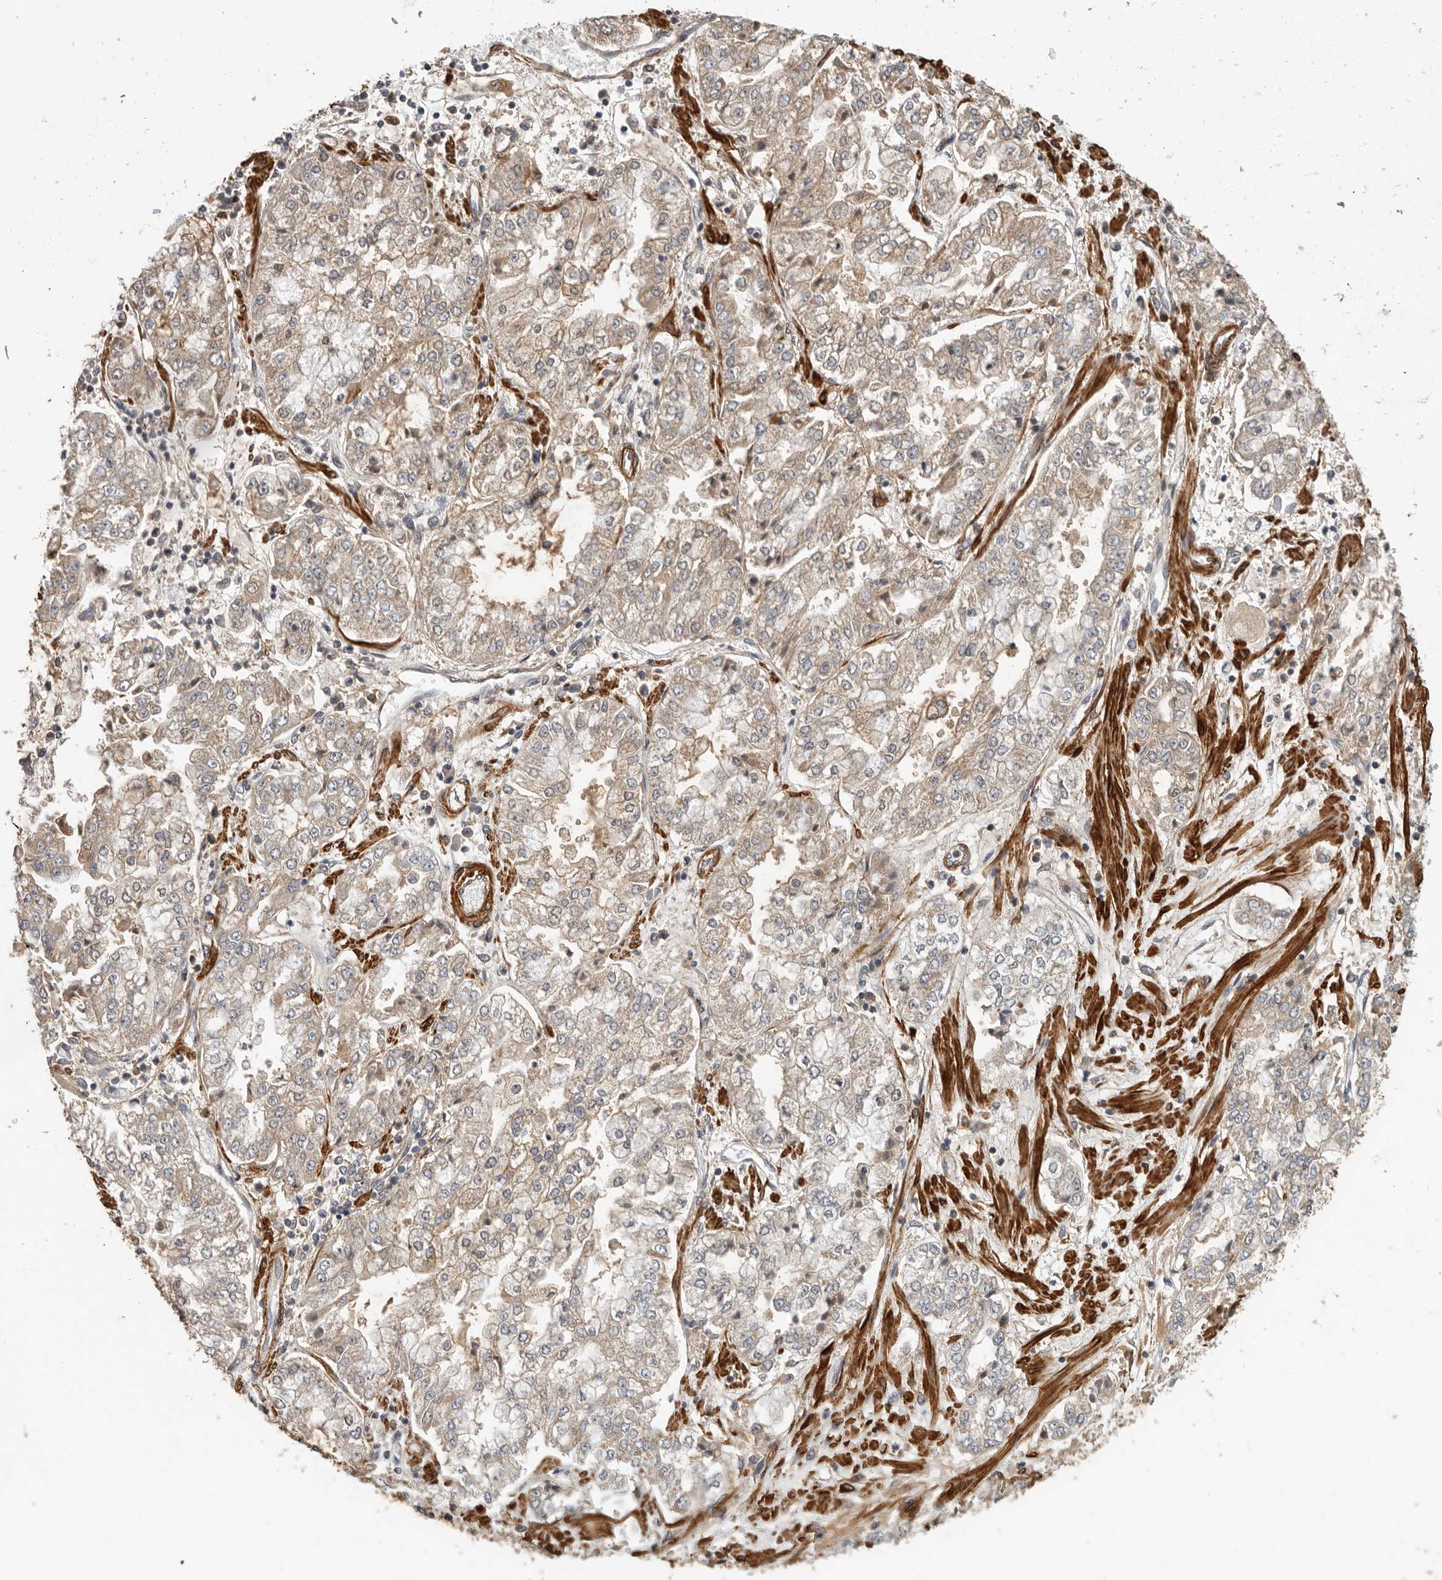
{"staining": {"intensity": "weak", "quantity": ">75%", "location": "cytoplasmic/membranous"}, "tissue": "stomach cancer", "cell_type": "Tumor cells", "image_type": "cancer", "snomed": [{"axis": "morphology", "description": "Adenocarcinoma, NOS"}, {"axis": "topography", "description": "Stomach"}], "caption": "Immunohistochemical staining of stomach cancer shows low levels of weak cytoplasmic/membranous positivity in about >75% of tumor cells. The protein of interest is stained brown, and the nuclei are stained in blue (DAB IHC with brightfield microscopy, high magnification).", "gene": "RNF157", "patient": {"sex": "male", "age": 76}}